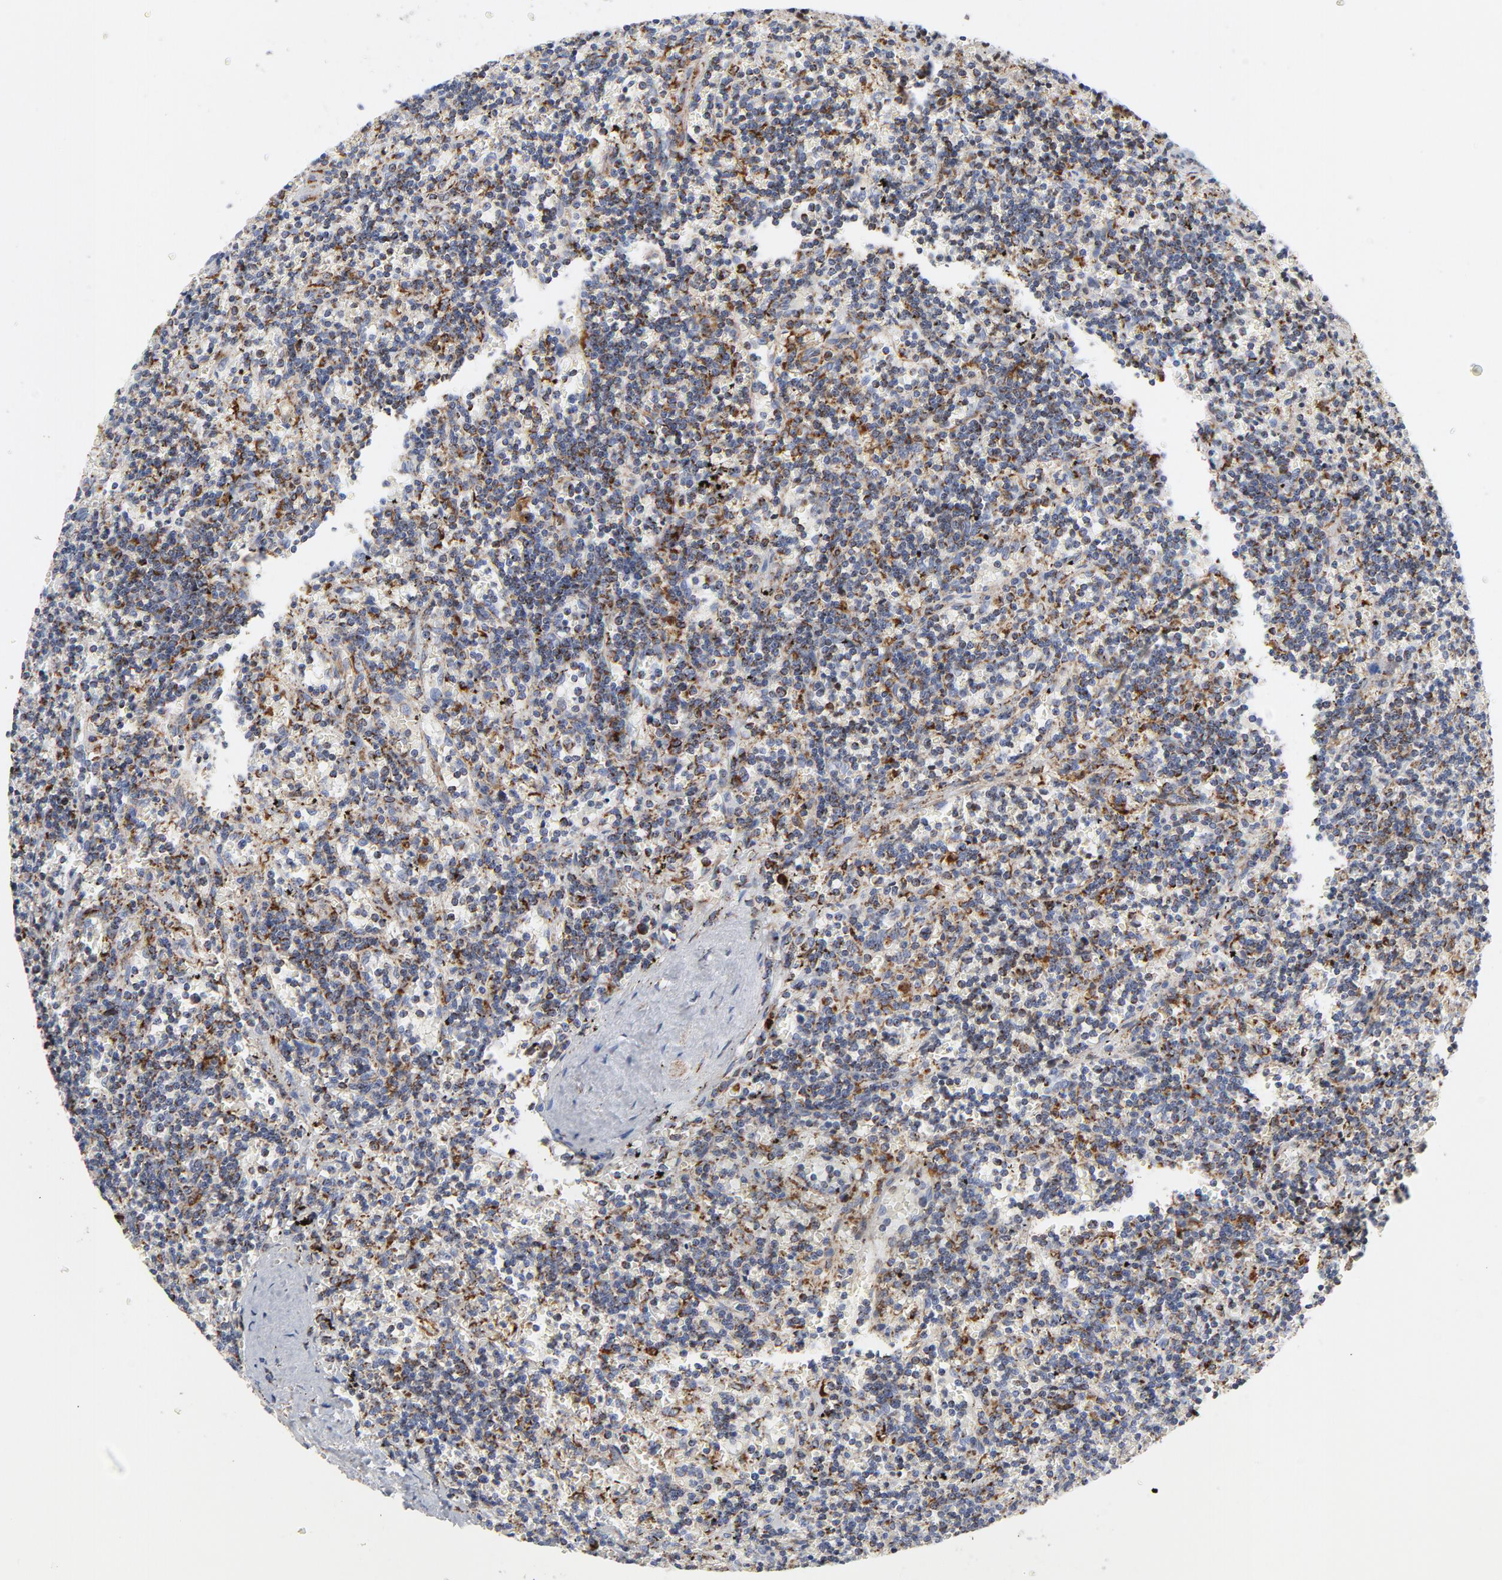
{"staining": {"intensity": "moderate", "quantity": "25%-75%", "location": "cytoplasmic/membranous"}, "tissue": "lymphoma", "cell_type": "Tumor cells", "image_type": "cancer", "snomed": [{"axis": "morphology", "description": "Malignant lymphoma, non-Hodgkin's type, Low grade"}, {"axis": "topography", "description": "Spleen"}], "caption": "Immunohistochemical staining of lymphoma demonstrates medium levels of moderate cytoplasmic/membranous positivity in about 25%-75% of tumor cells.", "gene": "CYCS", "patient": {"sex": "male", "age": 60}}